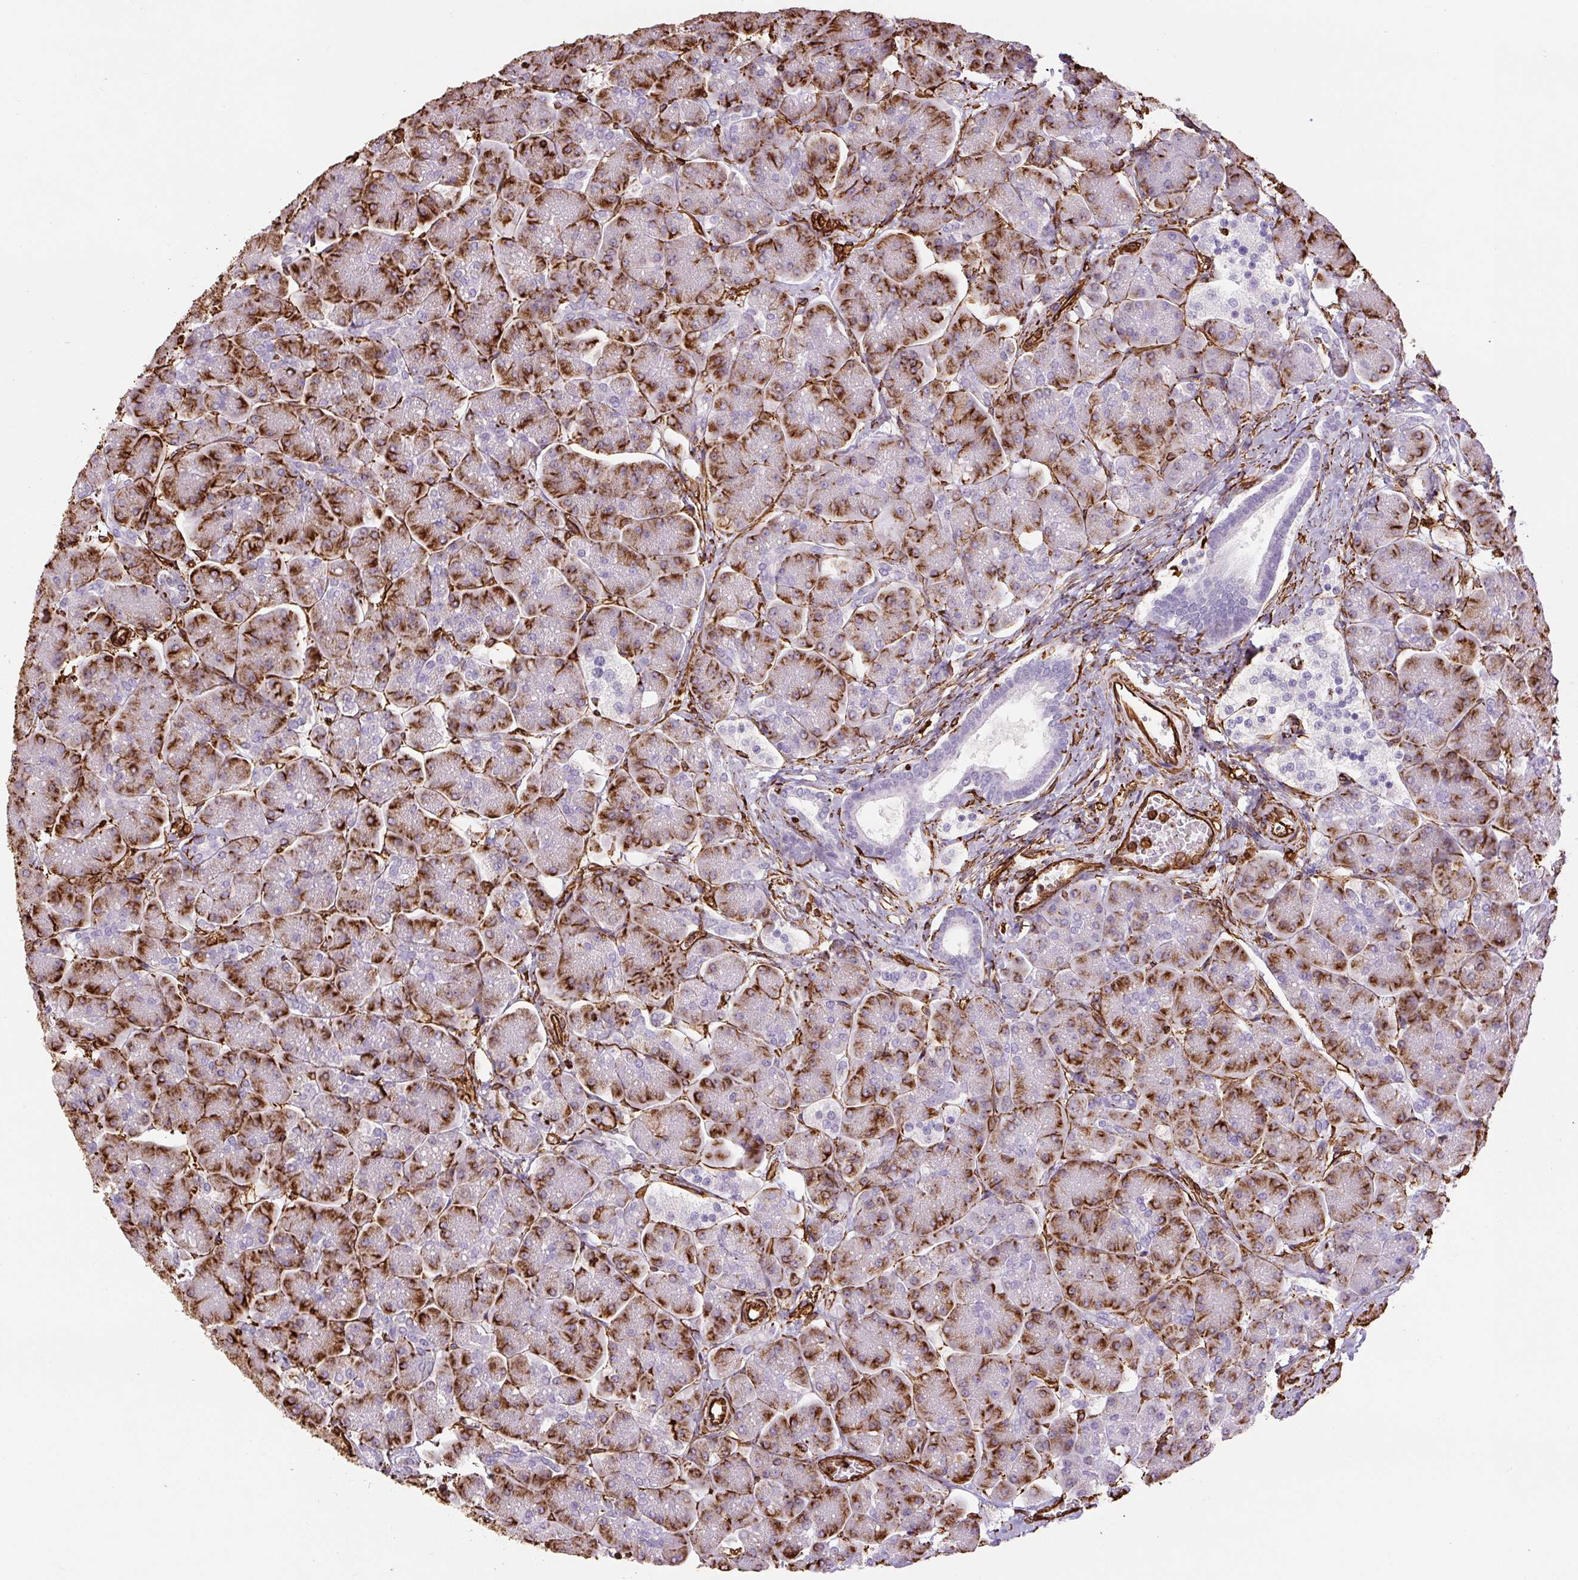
{"staining": {"intensity": "strong", "quantity": "25%-75%", "location": "cytoplasmic/membranous"}, "tissue": "pancreas", "cell_type": "Exocrine glandular cells", "image_type": "normal", "snomed": [{"axis": "morphology", "description": "Normal tissue, NOS"}, {"axis": "topography", "description": "Pancreas"}, {"axis": "topography", "description": "Peripheral nerve tissue"}], "caption": "Immunohistochemistry (DAB (3,3'-diaminobenzidine)) staining of normal human pancreas reveals strong cytoplasmic/membranous protein staining in approximately 25%-75% of exocrine glandular cells. The staining was performed using DAB, with brown indicating positive protein expression. Nuclei are stained blue with hematoxylin.", "gene": "VIM", "patient": {"sex": "male", "age": 54}}